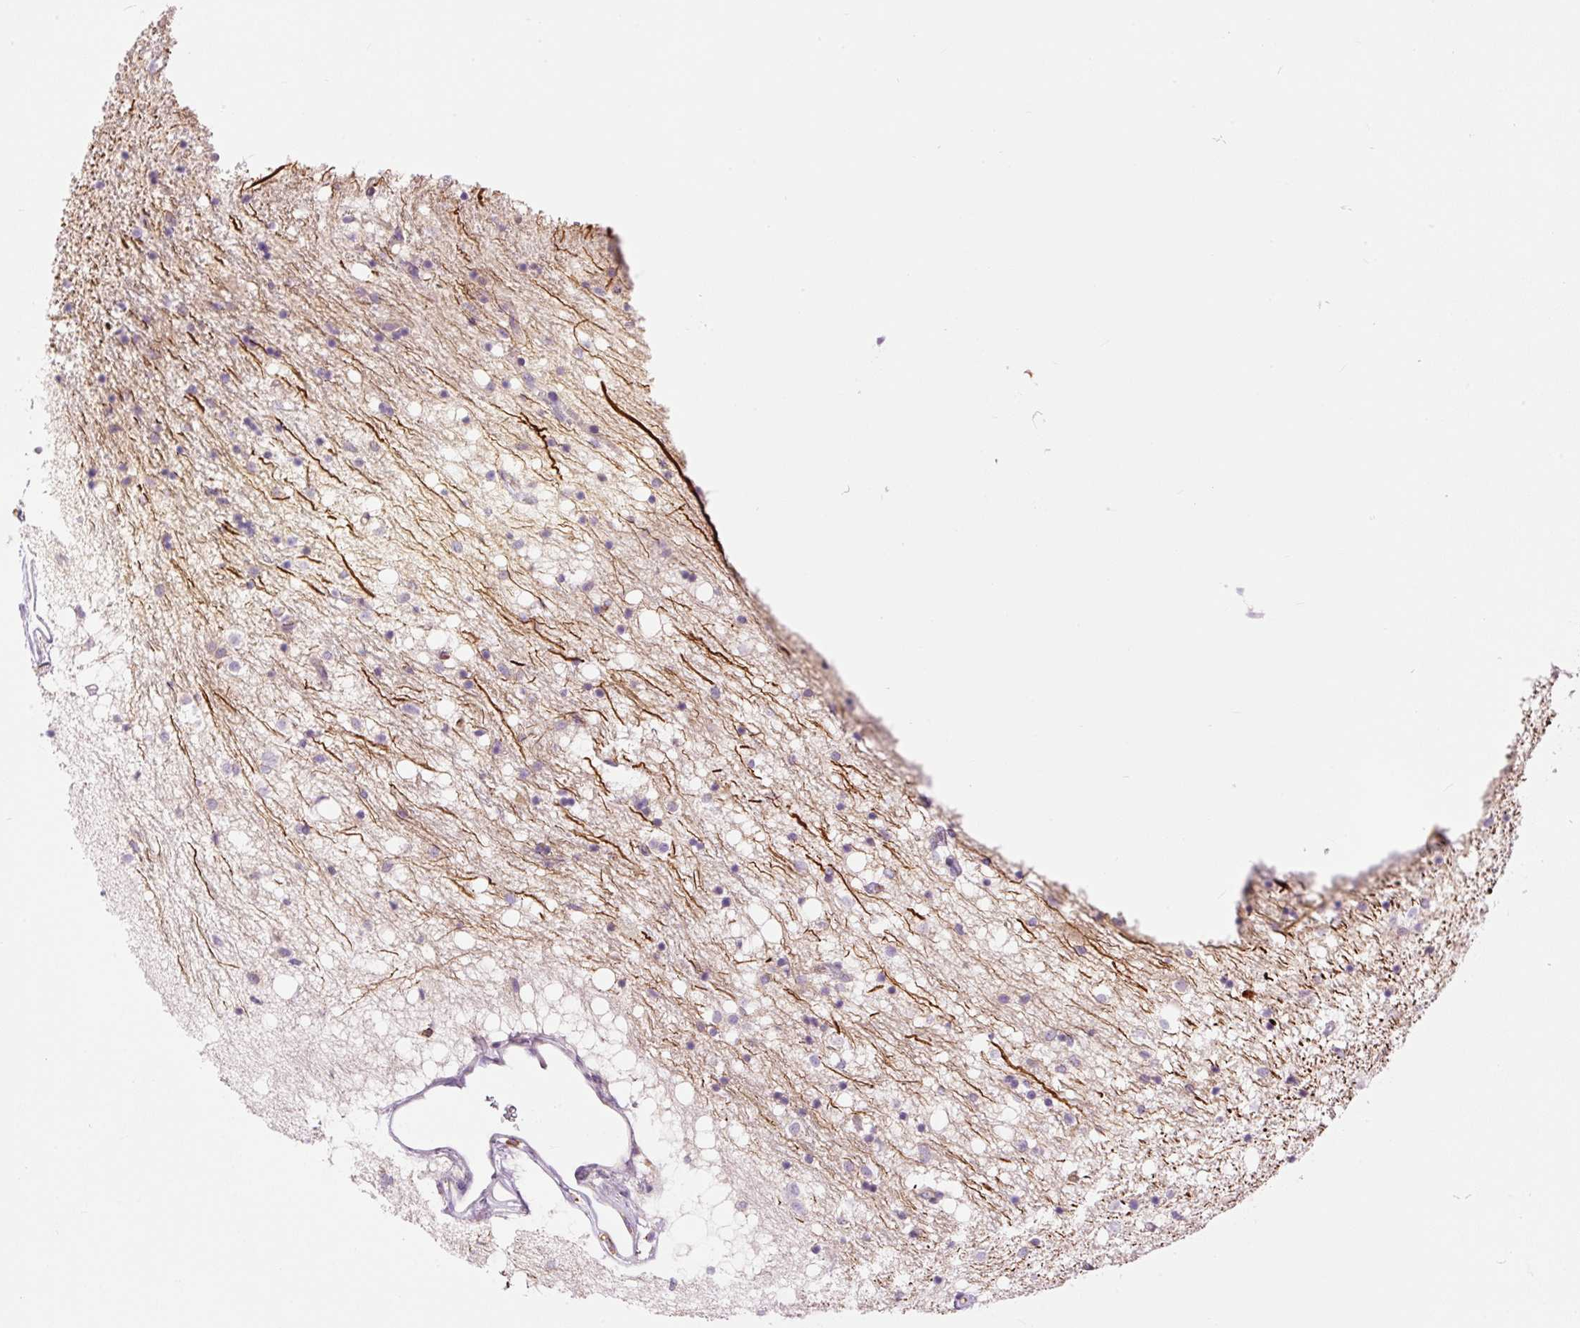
{"staining": {"intensity": "negative", "quantity": "none", "location": "none"}, "tissue": "caudate", "cell_type": "Glial cells", "image_type": "normal", "snomed": [{"axis": "morphology", "description": "Normal tissue, NOS"}, {"axis": "topography", "description": "Lateral ventricle wall"}], "caption": "Immunohistochemical staining of benign human caudate displays no significant positivity in glial cells.", "gene": "DOK6", "patient": {"sex": "male", "age": 58}}